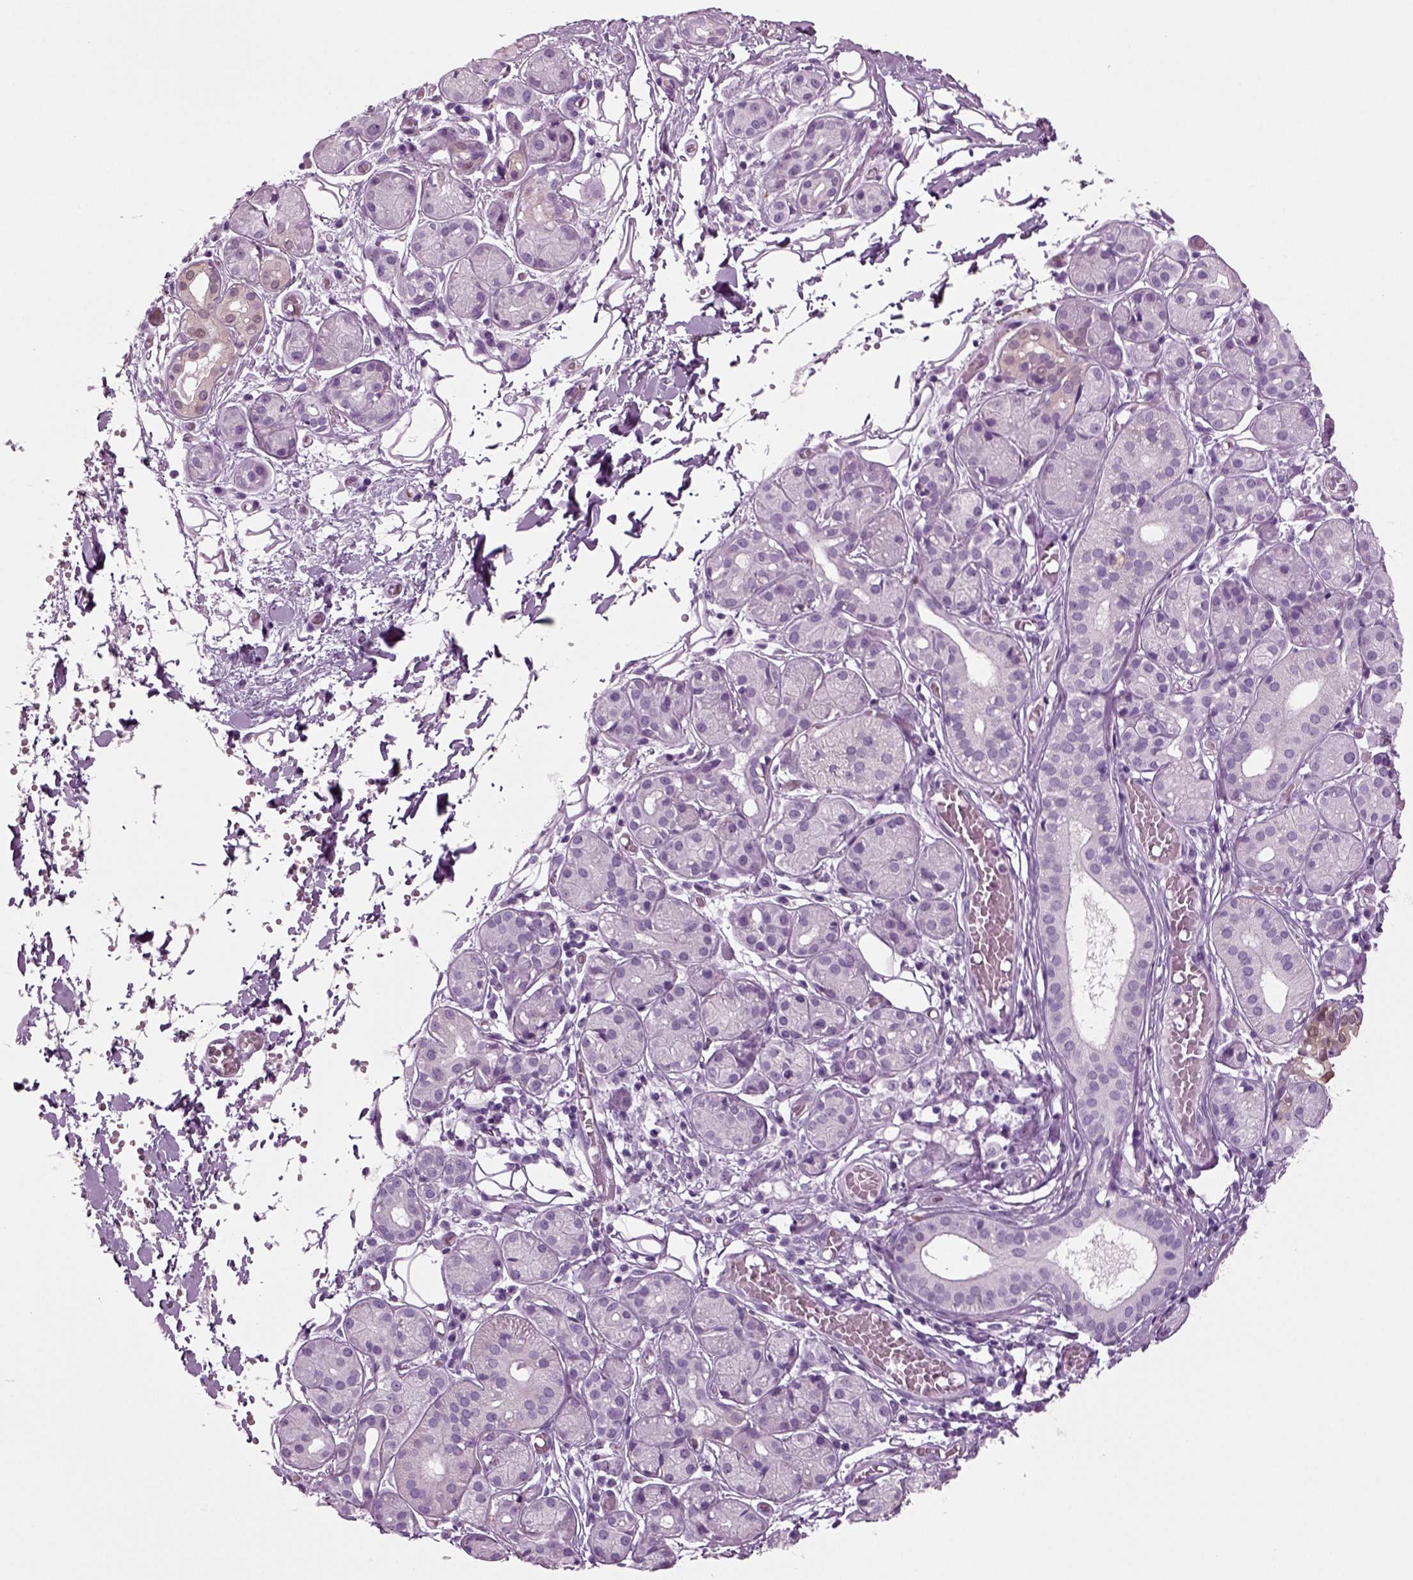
{"staining": {"intensity": "negative", "quantity": "none", "location": "none"}, "tissue": "salivary gland", "cell_type": "Glandular cells", "image_type": "normal", "snomed": [{"axis": "morphology", "description": "Normal tissue, NOS"}, {"axis": "topography", "description": "Salivary gland"}, {"axis": "topography", "description": "Peripheral nerve tissue"}], "caption": "DAB (3,3'-diaminobenzidine) immunohistochemical staining of benign human salivary gland shows no significant positivity in glandular cells. (Brightfield microscopy of DAB IHC at high magnification).", "gene": "CRABP1", "patient": {"sex": "male", "age": 71}}